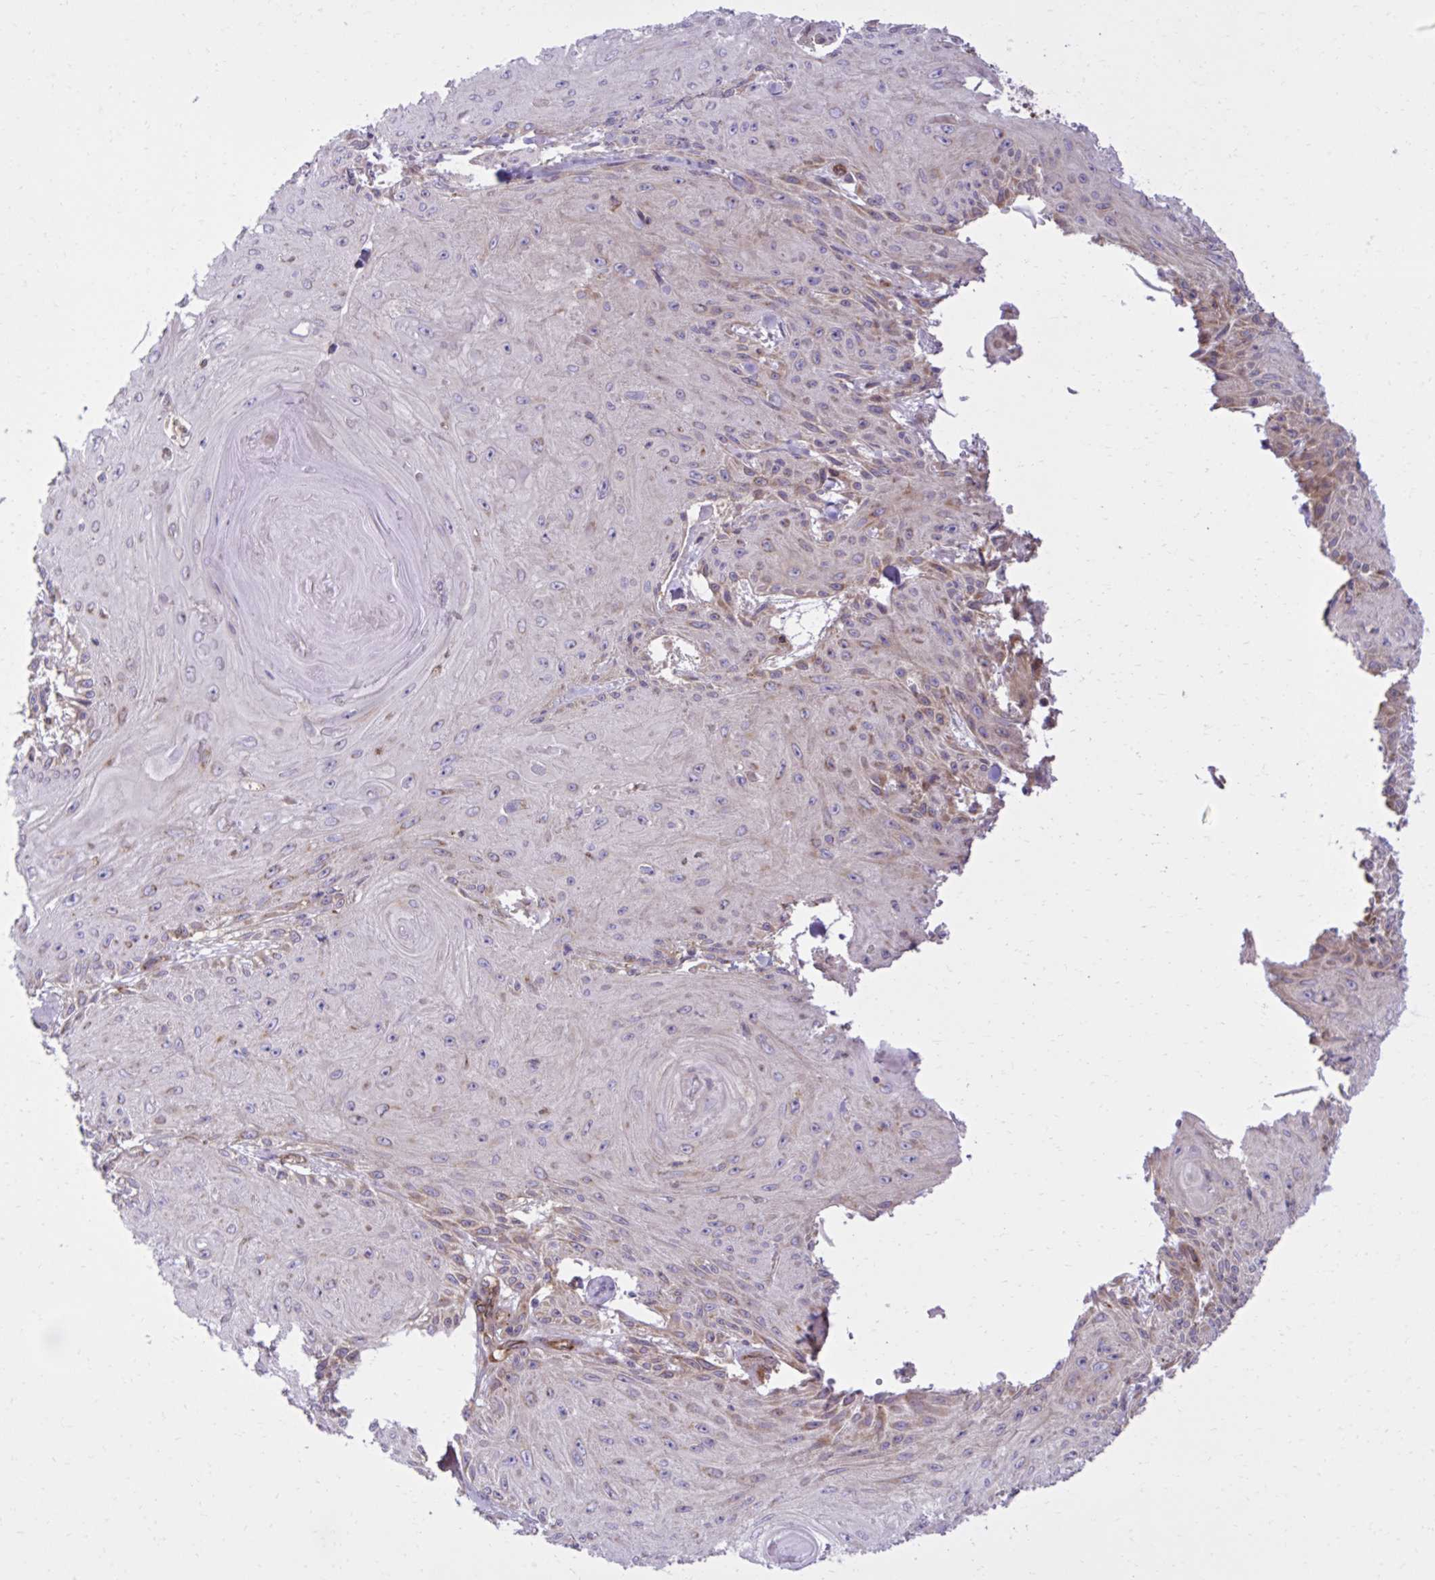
{"staining": {"intensity": "negative", "quantity": "none", "location": "none"}, "tissue": "skin cancer", "cell_type": "Tumor cells", "image_type": "cancer", "snomed": [{"axis": "morphology", "description": "Squamous cell carcinoma, NOS"}, {"axis": "topography", "description": "Skin"}], "caption": "An immunohistochemistry (IHC) micrograph of skin cancer is shown. There is no staining in tumor cells of skin cancer.", "gene": "LIMS1", "patient": {"sex": "male", "age": 88}}